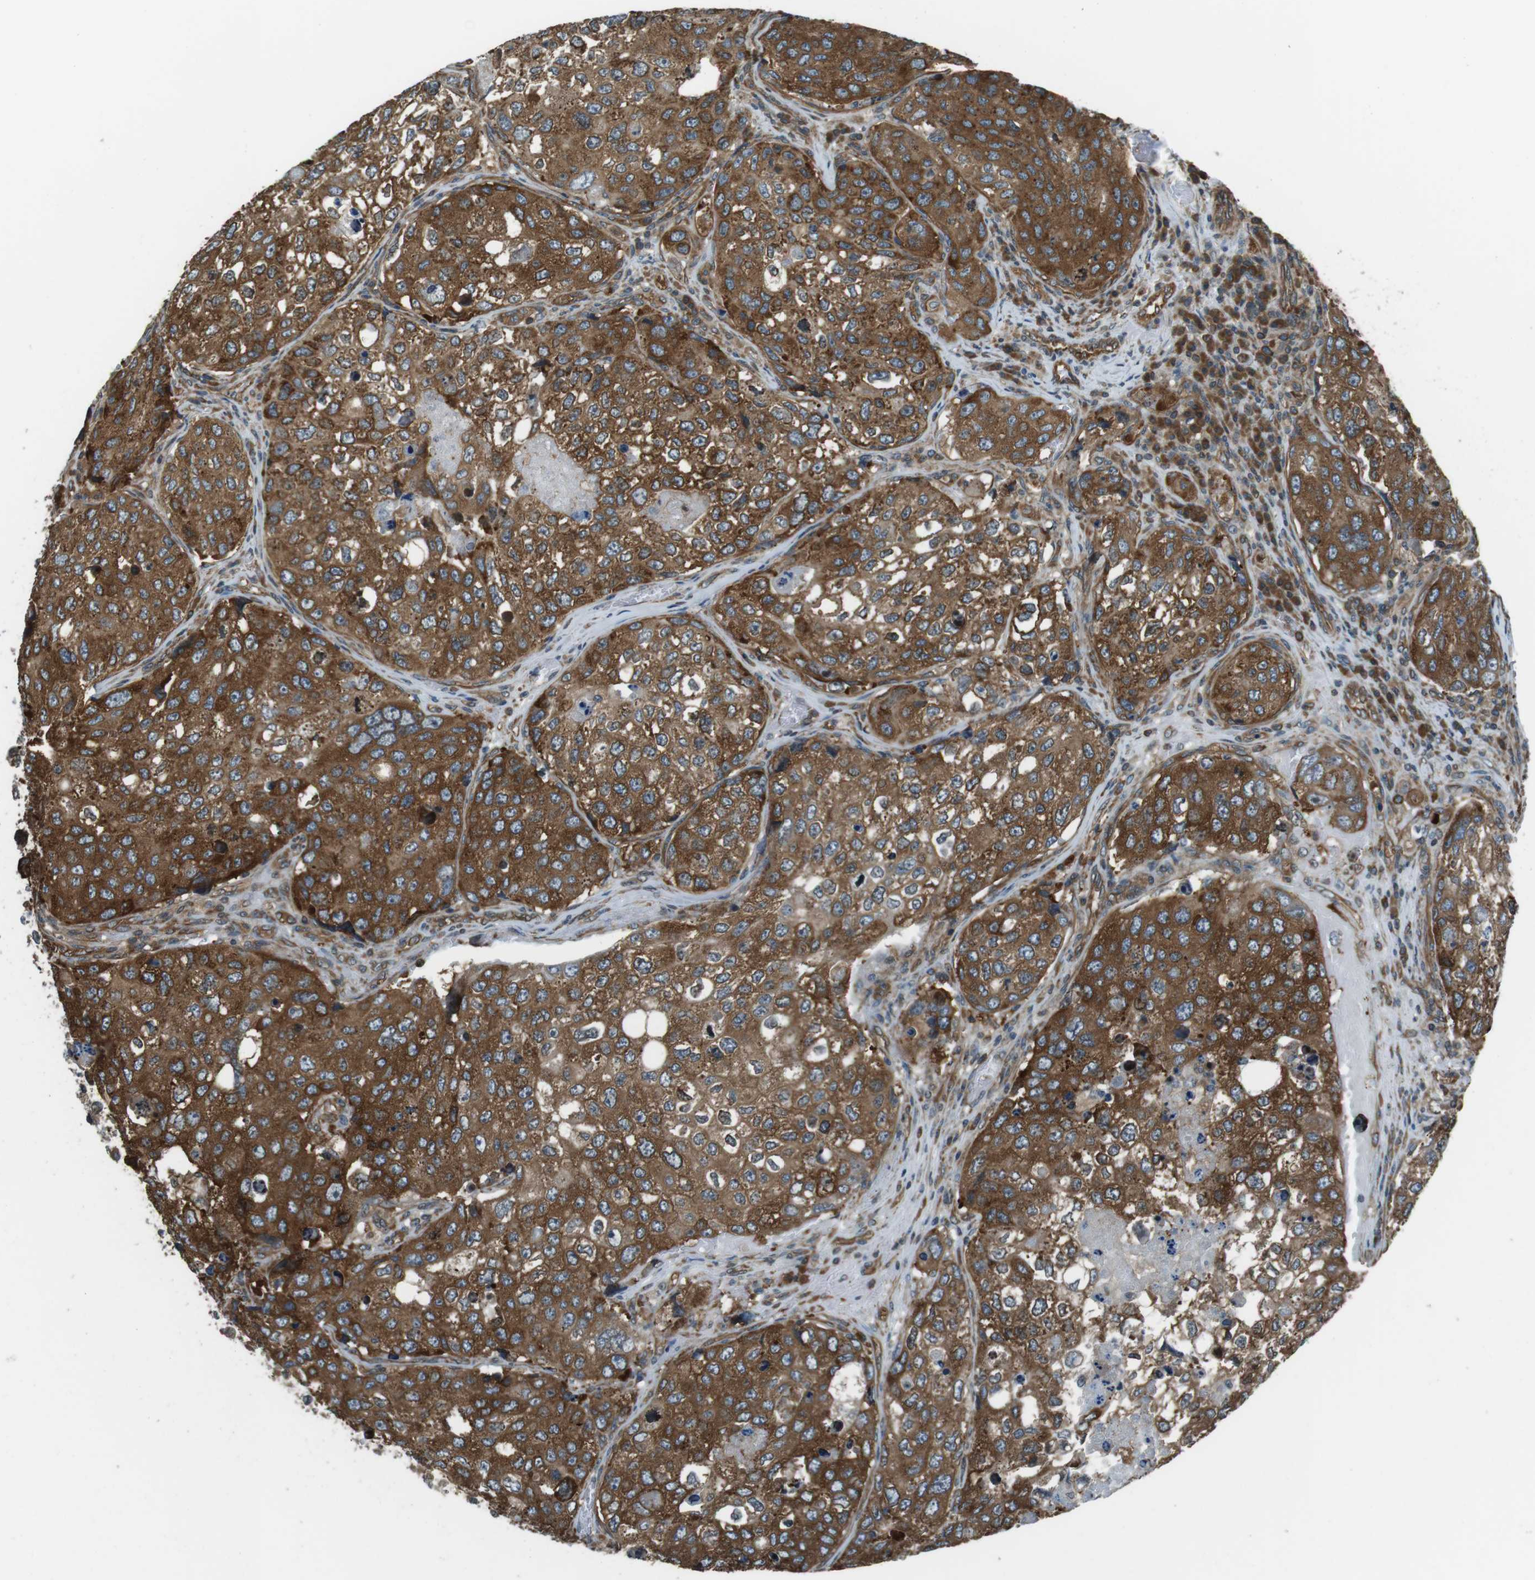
{"staining": {"intensity": "strong", "quantity": "25%-75%", "location": "cytoplasmic/membranous"}, "tissue": "urothelial cancer", "cell_type": "Tumor cells", "image_type": "cancer", "snomed": [{"axis": "morphology", "description": "Urothelial carcinoma, High grade"}, {"axis": "topography", "description": "Lymph node"}, {"axis": "topography", "description": "Urinary bladder"}], "caption": "A brown stain labels strong cytoplasmic/membranous expression of a protein in high-grade urothelial carcinoma tumor cells. The staining is performed using DAB brown chromogen to label protein expression. The nuclei are counter-stained blue using hematoxylin.", "gene": "PA2G4", "patient": {"sex": "male", "age": 51}}